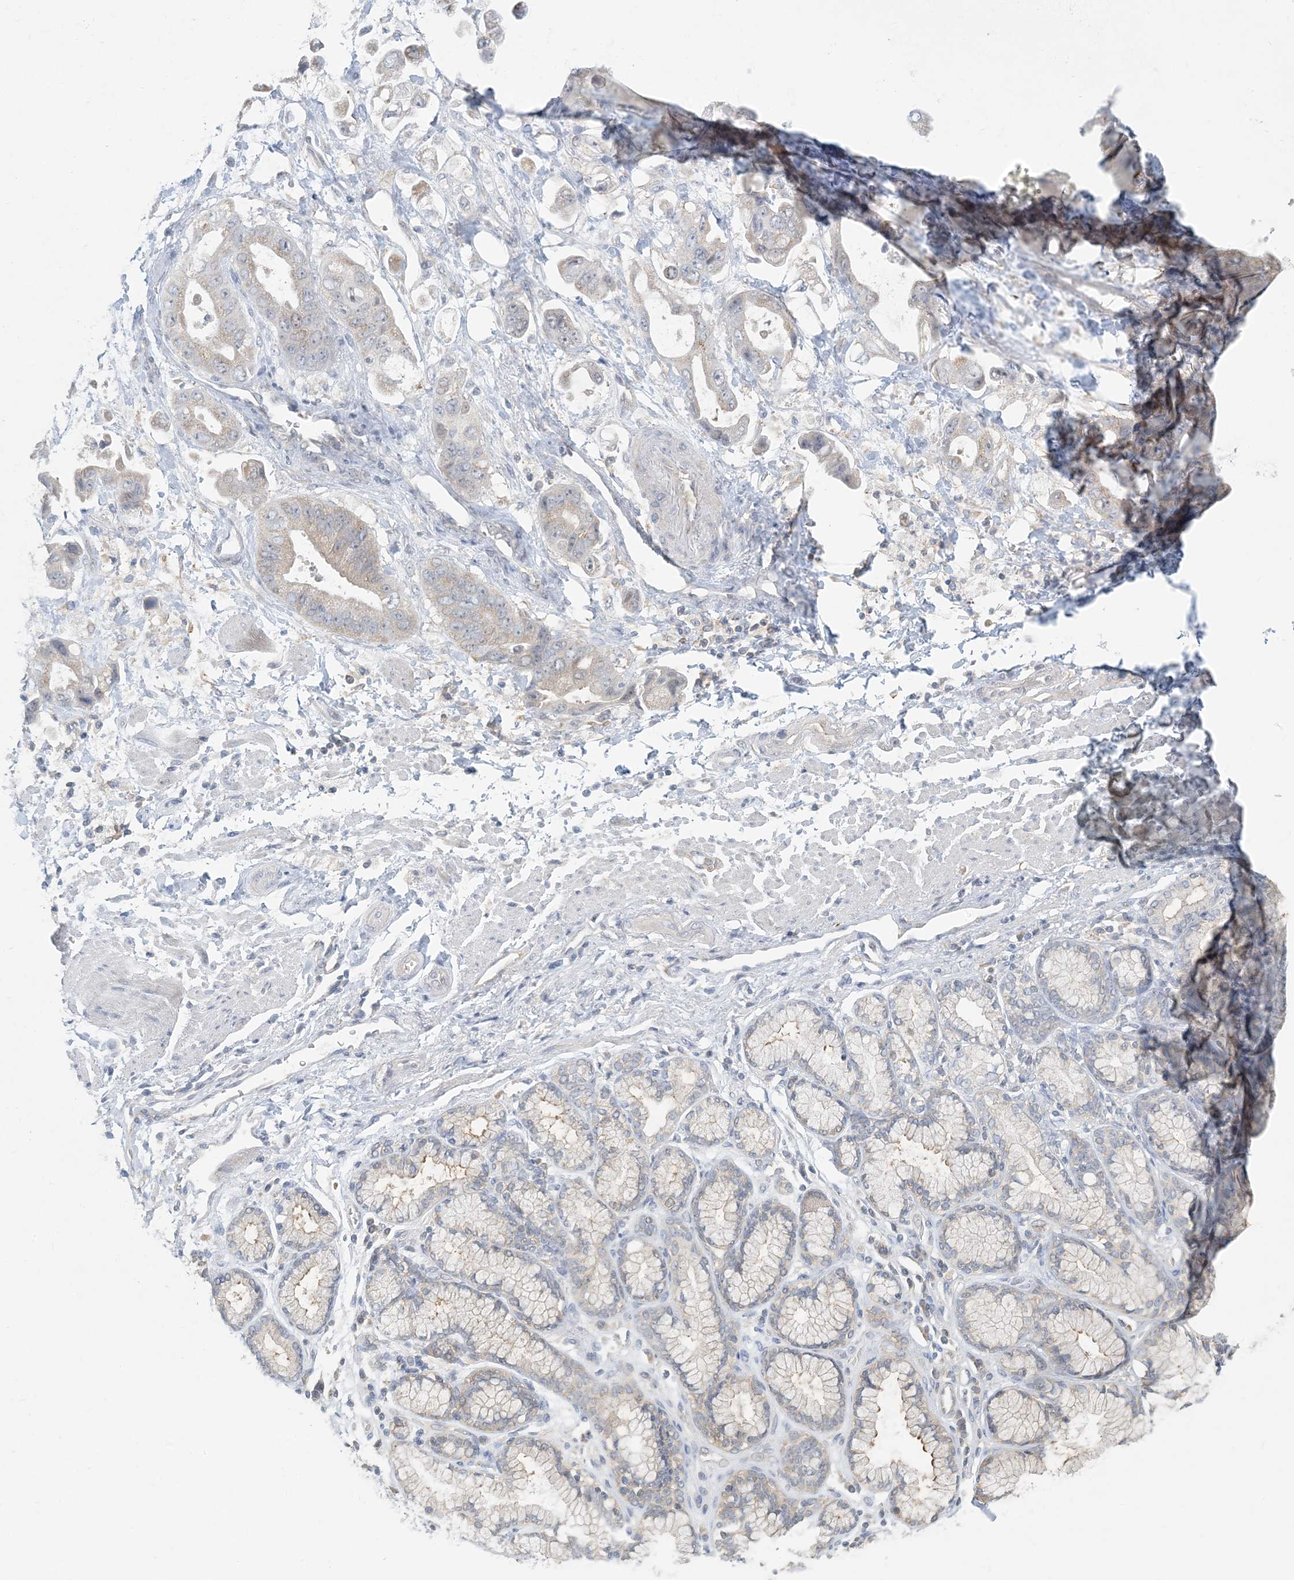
{"staining": {"intensity": "weak", "quantity": "25%-75%", "location": "cytoplasmic/membranous"}, "tissue": "stomach cancer", "cell_type": "Tumor cells", "image_type": "cancer", "snomed": [{"axis": "morphology", "description": "Adenocarcinoma, NOS"}, {"axis": "topography", "description": "Stomach"}], "caption": "High-power microscopy captured an IHC histopathology image of stomach cancer (adenocarcinoma), revealing weak cytoplasmic/membranous staining in approximately 25%-75% of tumor cells.", "gene": "HACL1", "patient": {"sex": "male", "age": 62}}